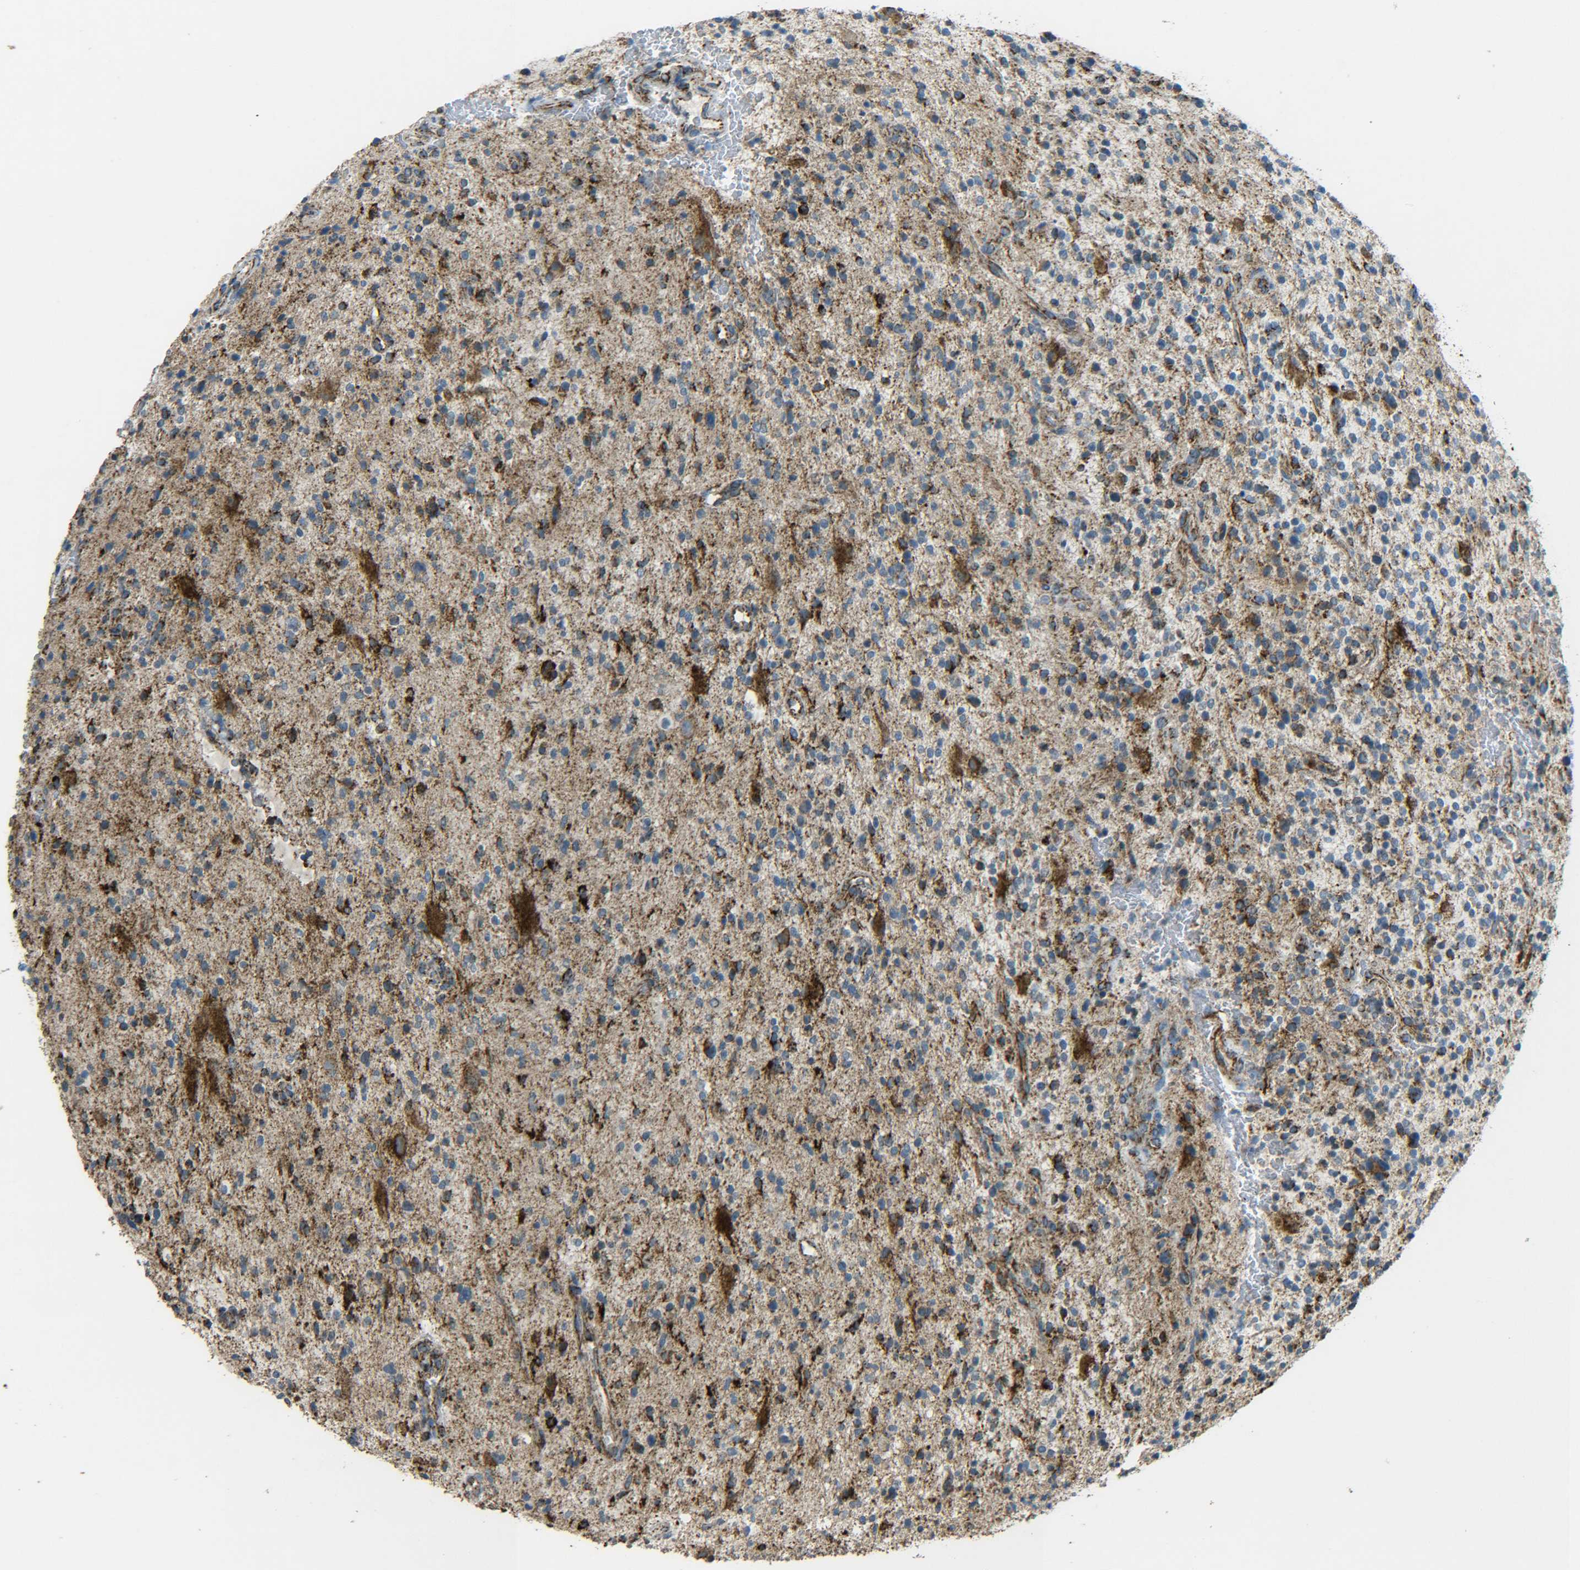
{"staining": {"intensity": "moderate", "quantity": ">75%", "location": "cytoplasmic/membranous"}, "tissue": "glioma", "cell_type": "Tumor cells", "image_type": "cancer", "snomed": [{"axis": "morphology", "description": "Glioma, malignant, High grade"}, {"axis": "topography", "description": "Brain"}], "caption": "High-power microscopy captured an immunohistochemistry histopathology image of malignant glioma (high-grade), revealing moderate cytoplasmic/membranous expression in approximately >75% of tumor cells.", "gene": "CYB5R1", "patient": {"sex": "male", "age": 48}}